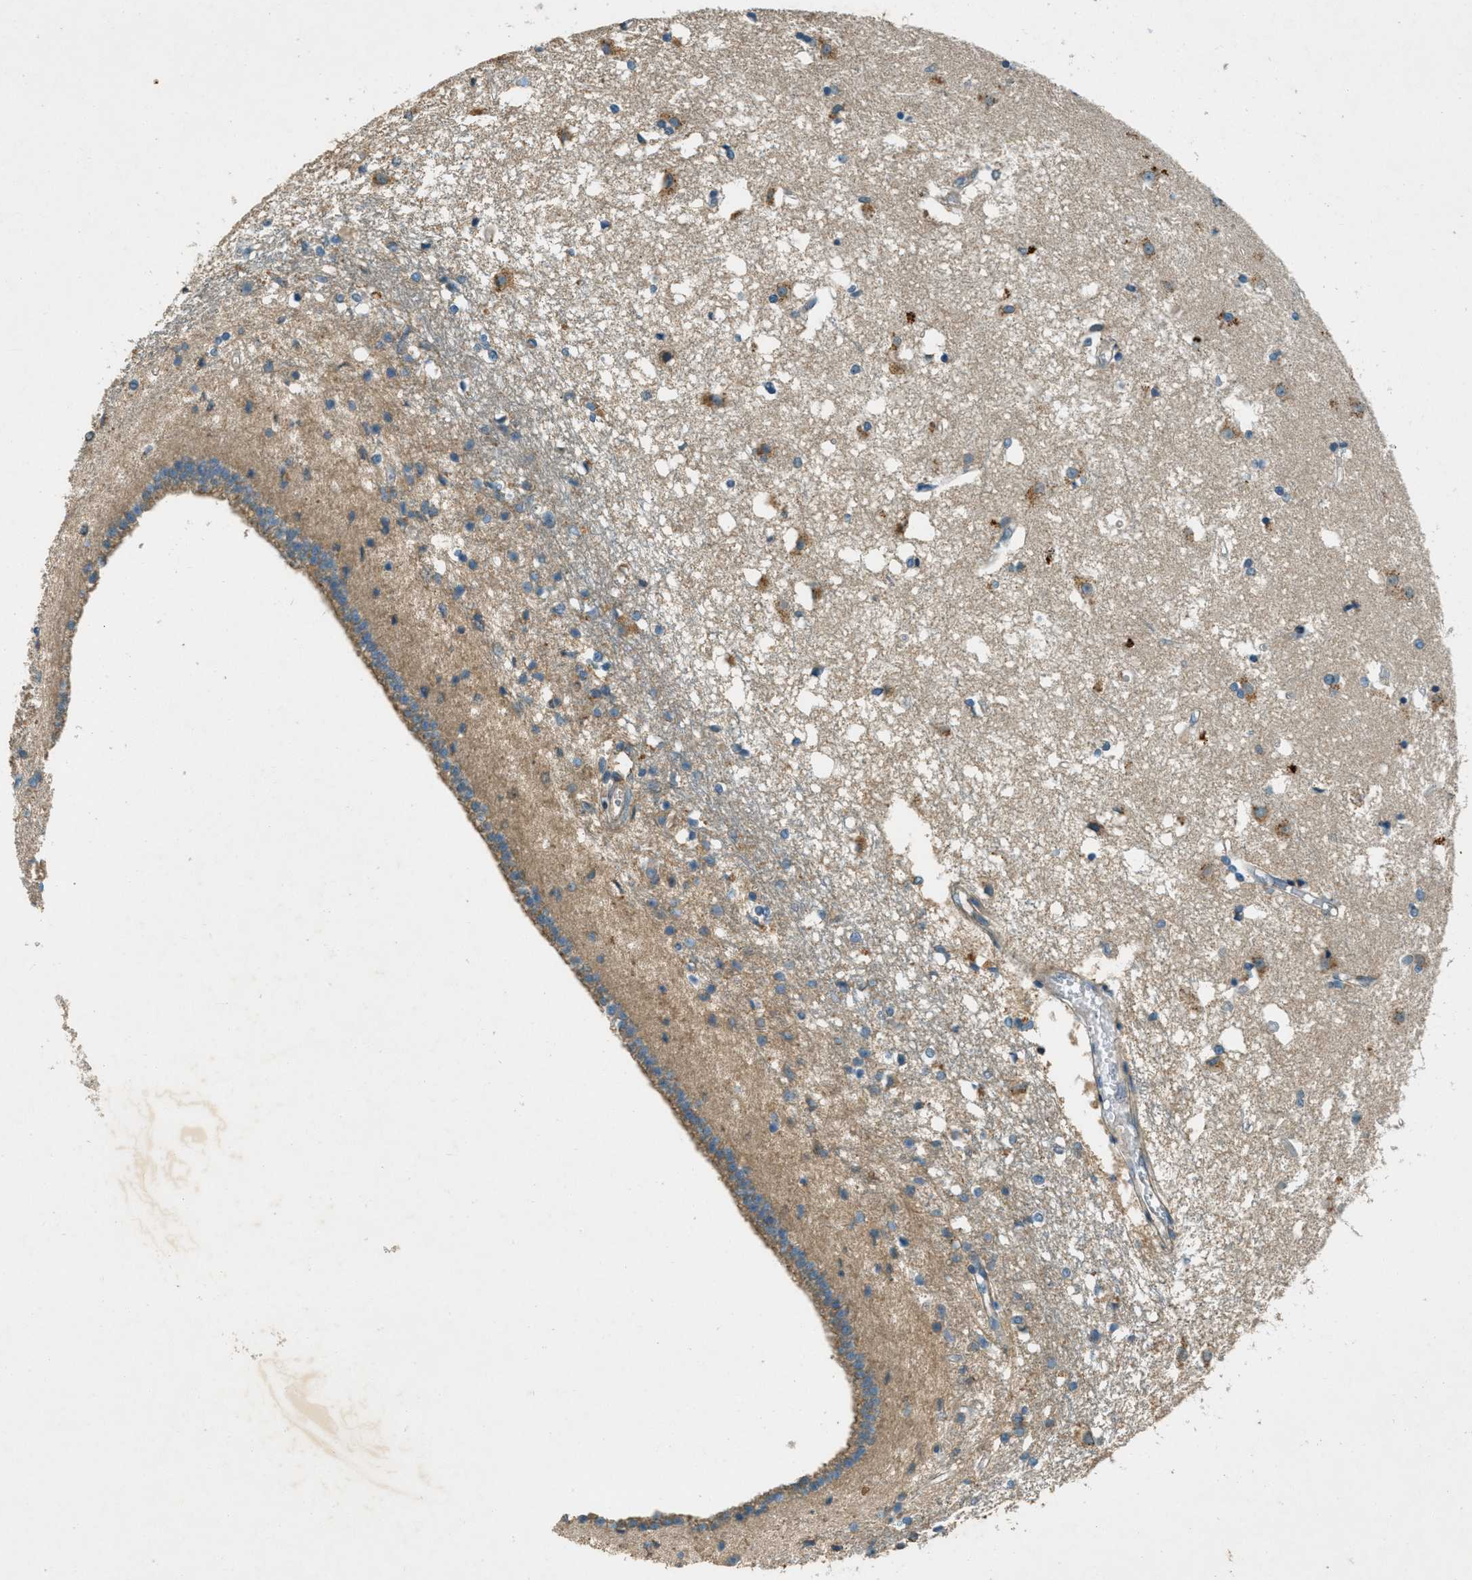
{"staining": {"intensity": "moderate", "quantity": "<25%", "location": "cytoplasmic/membranous"}, "tissue": "caudate", "cell_type": "Glial cells", "image_type": "normal", "snomed": [{"axis": "morphology", "description": "Normal tissue, NOS"}, {"axis": "topography", "description": "Lateral ventricle wall"}], "caption": "A histopathology image showing moderate cytoplasmic/membranous staining in about <25% of glial cells in normal caudate, as visualized by brown immunohistochemical staining.", "gene": "NUDT4B", "patient": {"sex": "male", "age": 45}}